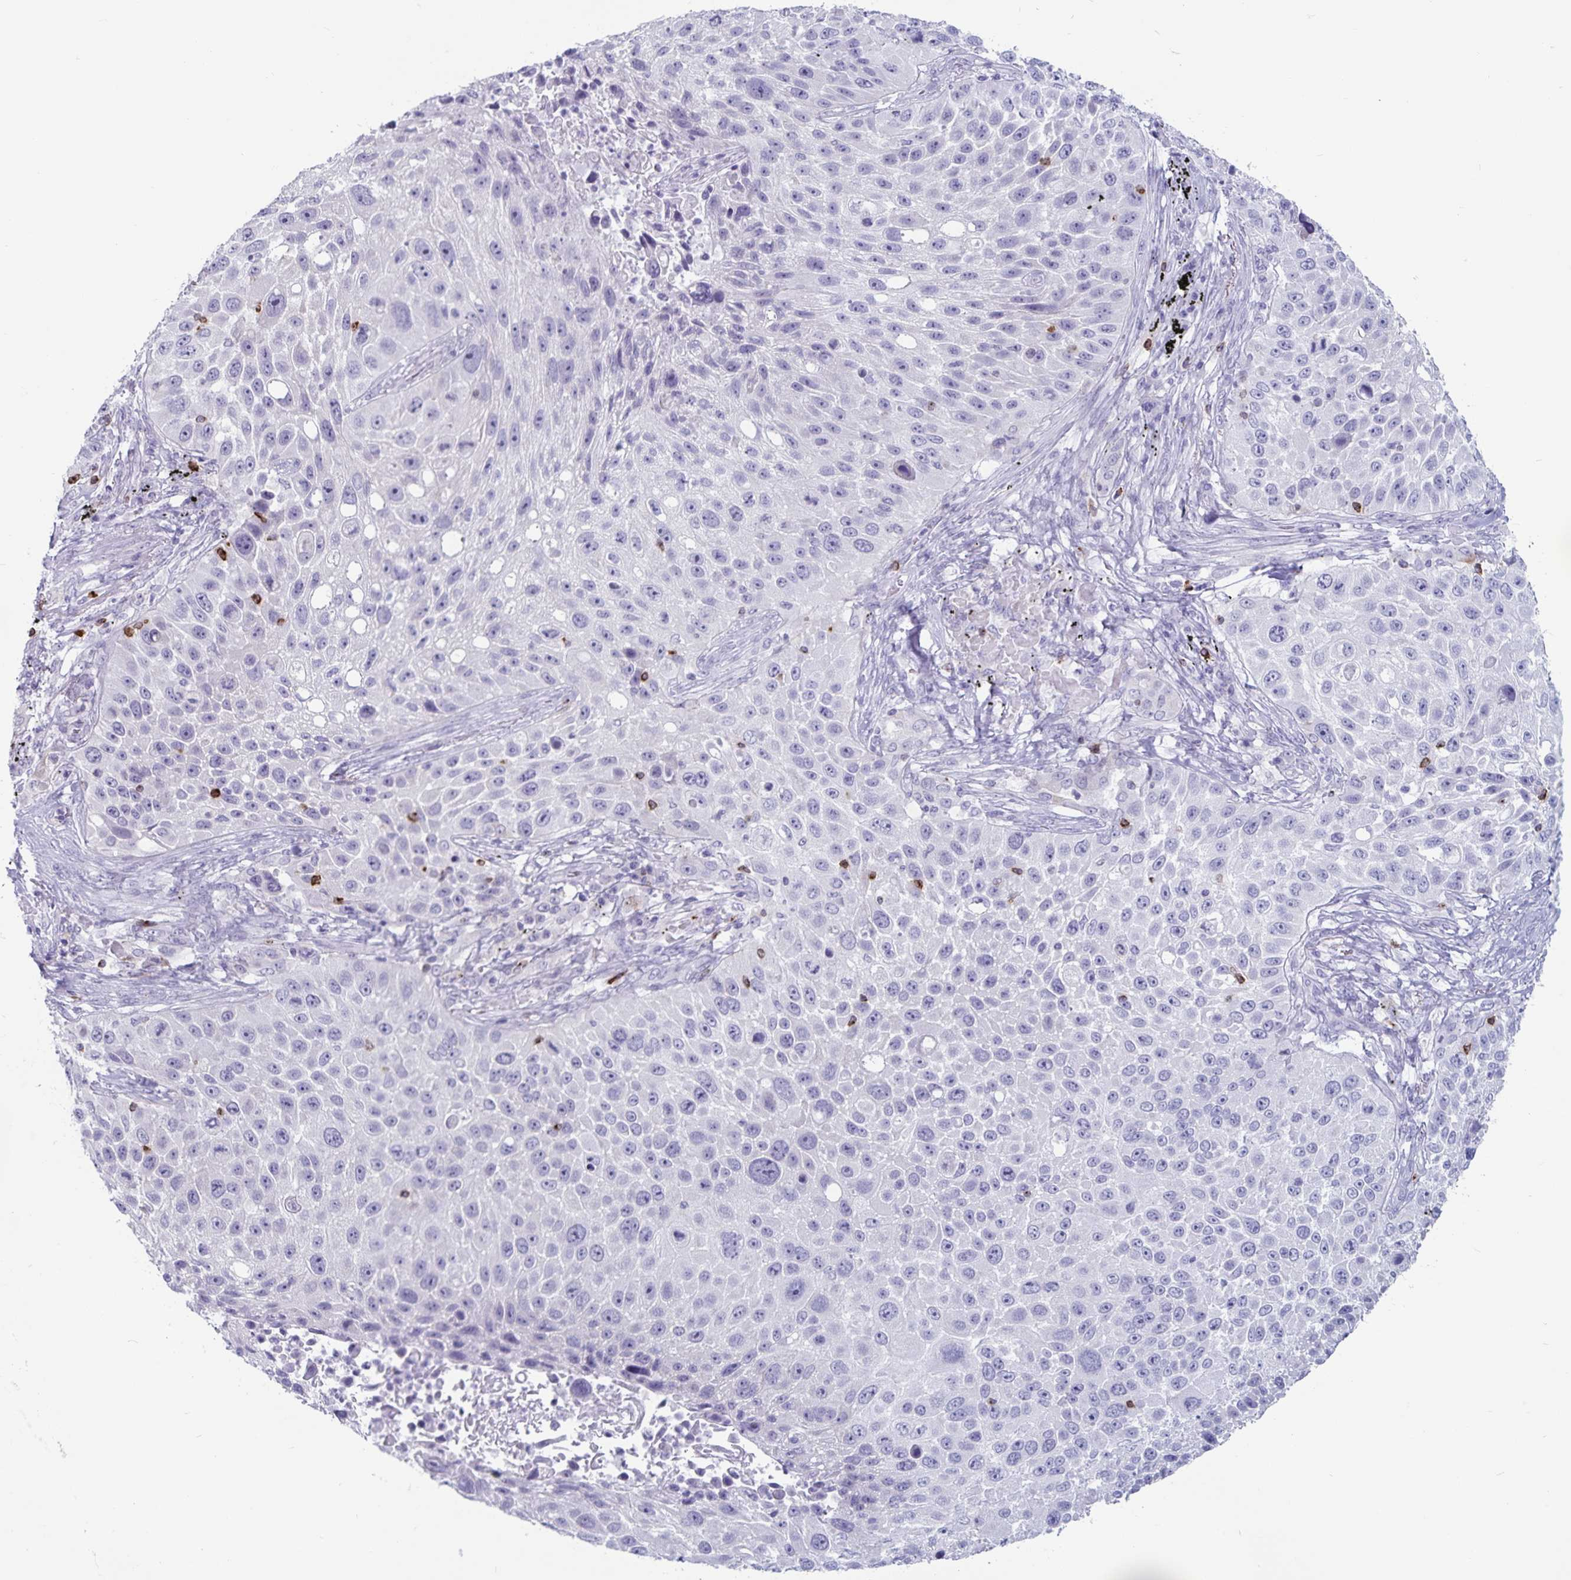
{"staining": {"intensity": "negative", "quantity": "none", "location": "none"}, "tissue": "lung cancer", "cell_type": "Tumor cells", "image_type": "cancer", "snomed": [{"axis": "morphology", "description": "Normal morphology"}, {"axis": "morphology", "description": "Squamous cell carcinoma, NOS"}, {"axis": "topography", "description": "Lymph node"}, {"axis": "topography", "description": "Lung"}], "caption": "The image shows no staining of tumor cells in lung cancer. (IHC, brightfield microscopy, high magnification).", "gene": "GNLY", "patient": {"sex": "male", "age": 67}}